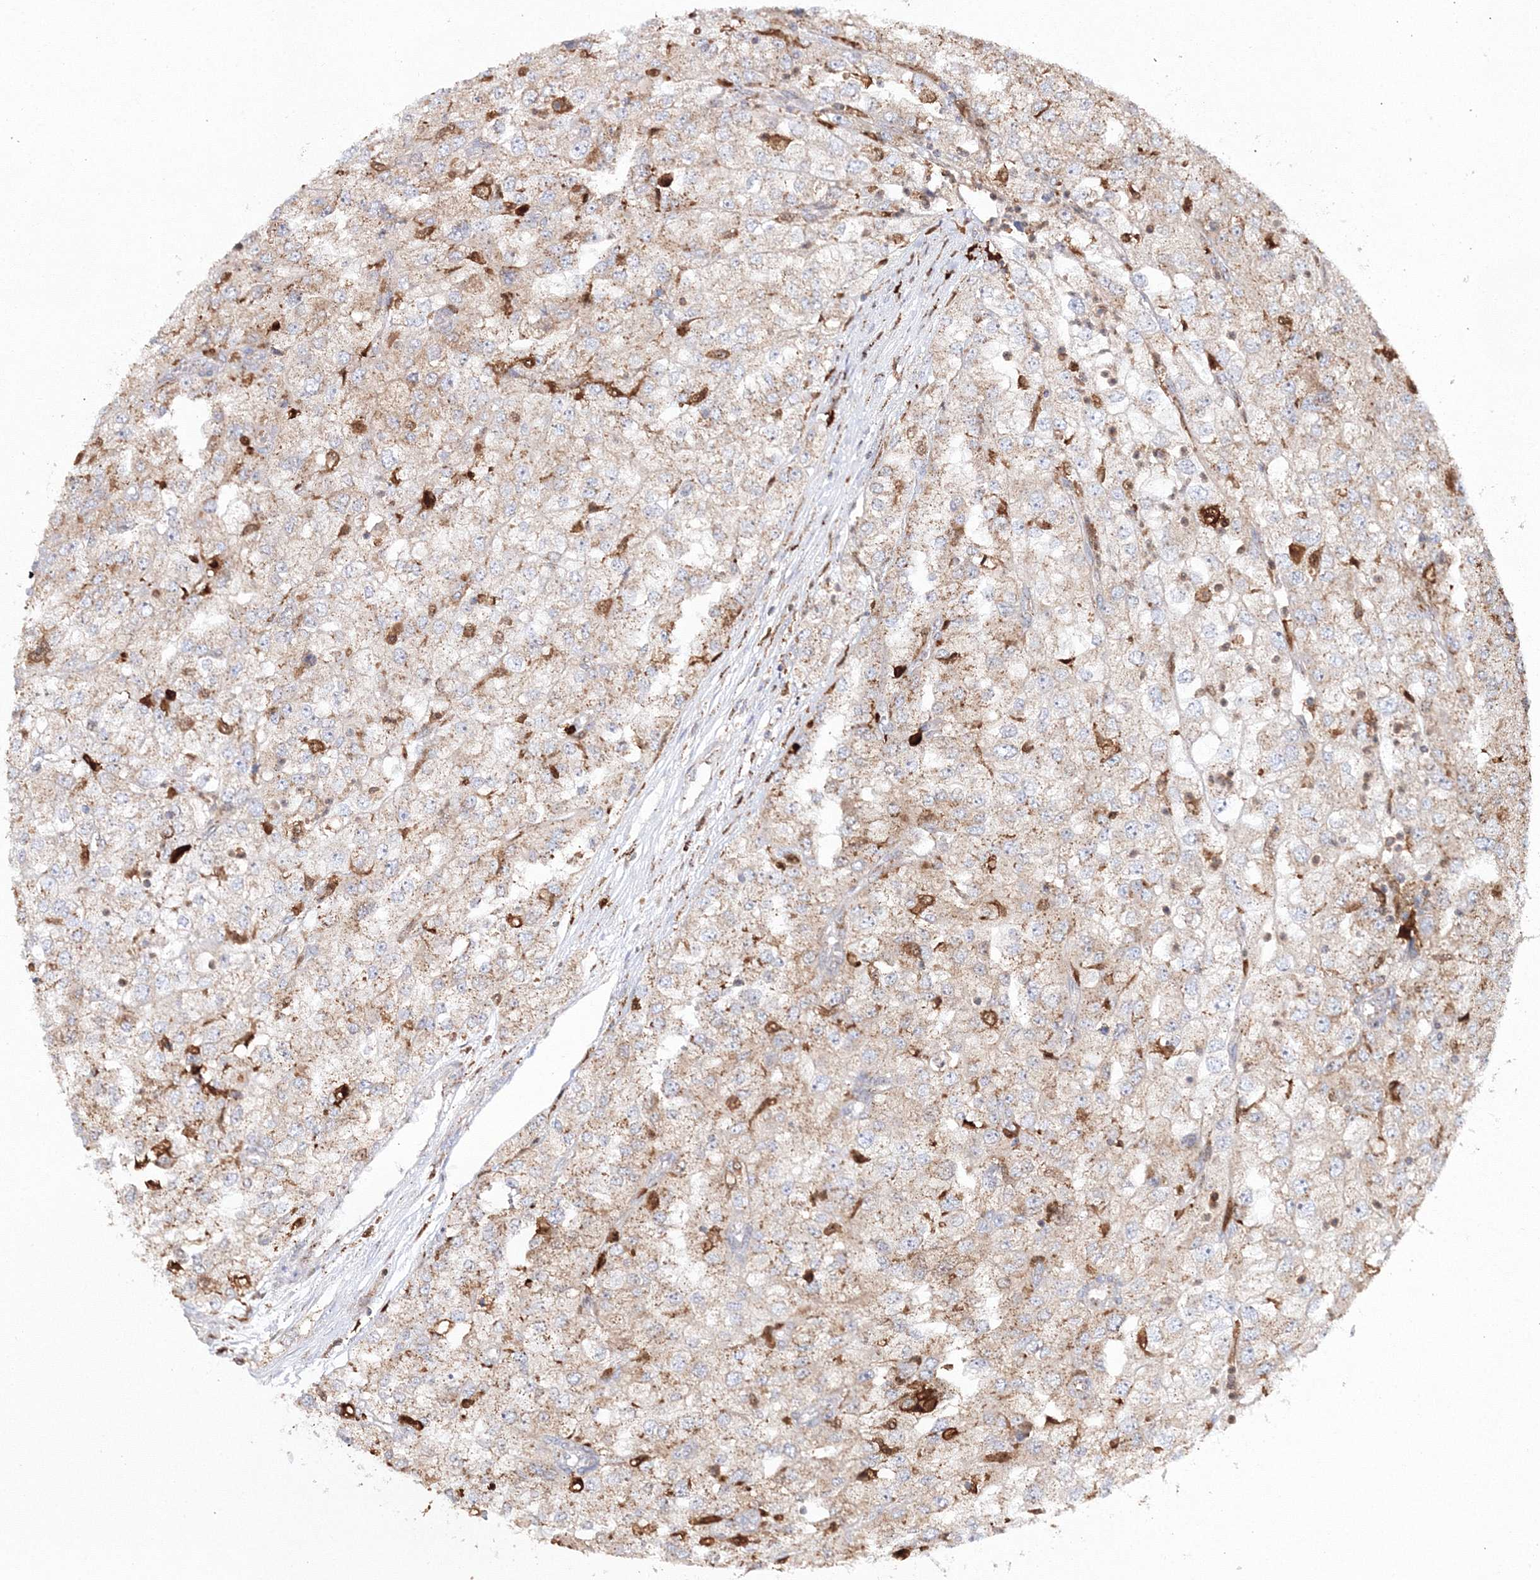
{"staining": {"intensity": "weak", "quantity": "25%-75%", "location": "cytoplasmic/membranous"}, "tissue": "renal cancer", "cell_type": "Tumor cells", "image_type": "cancer", "snomed": [{"axis": "morphology", "description": "Adenocarcinoma, NOS"}, {"axis": "topography", "description": "Kidney"}], "caption": "Tumor cells exhibit weak cytoplasmic/membranous staining in approximately 25%-75% of cells in renal cancer (adenocarcinoma).", "gene": "ARCN1", "patient": {"sex": "female", "age": 54}}